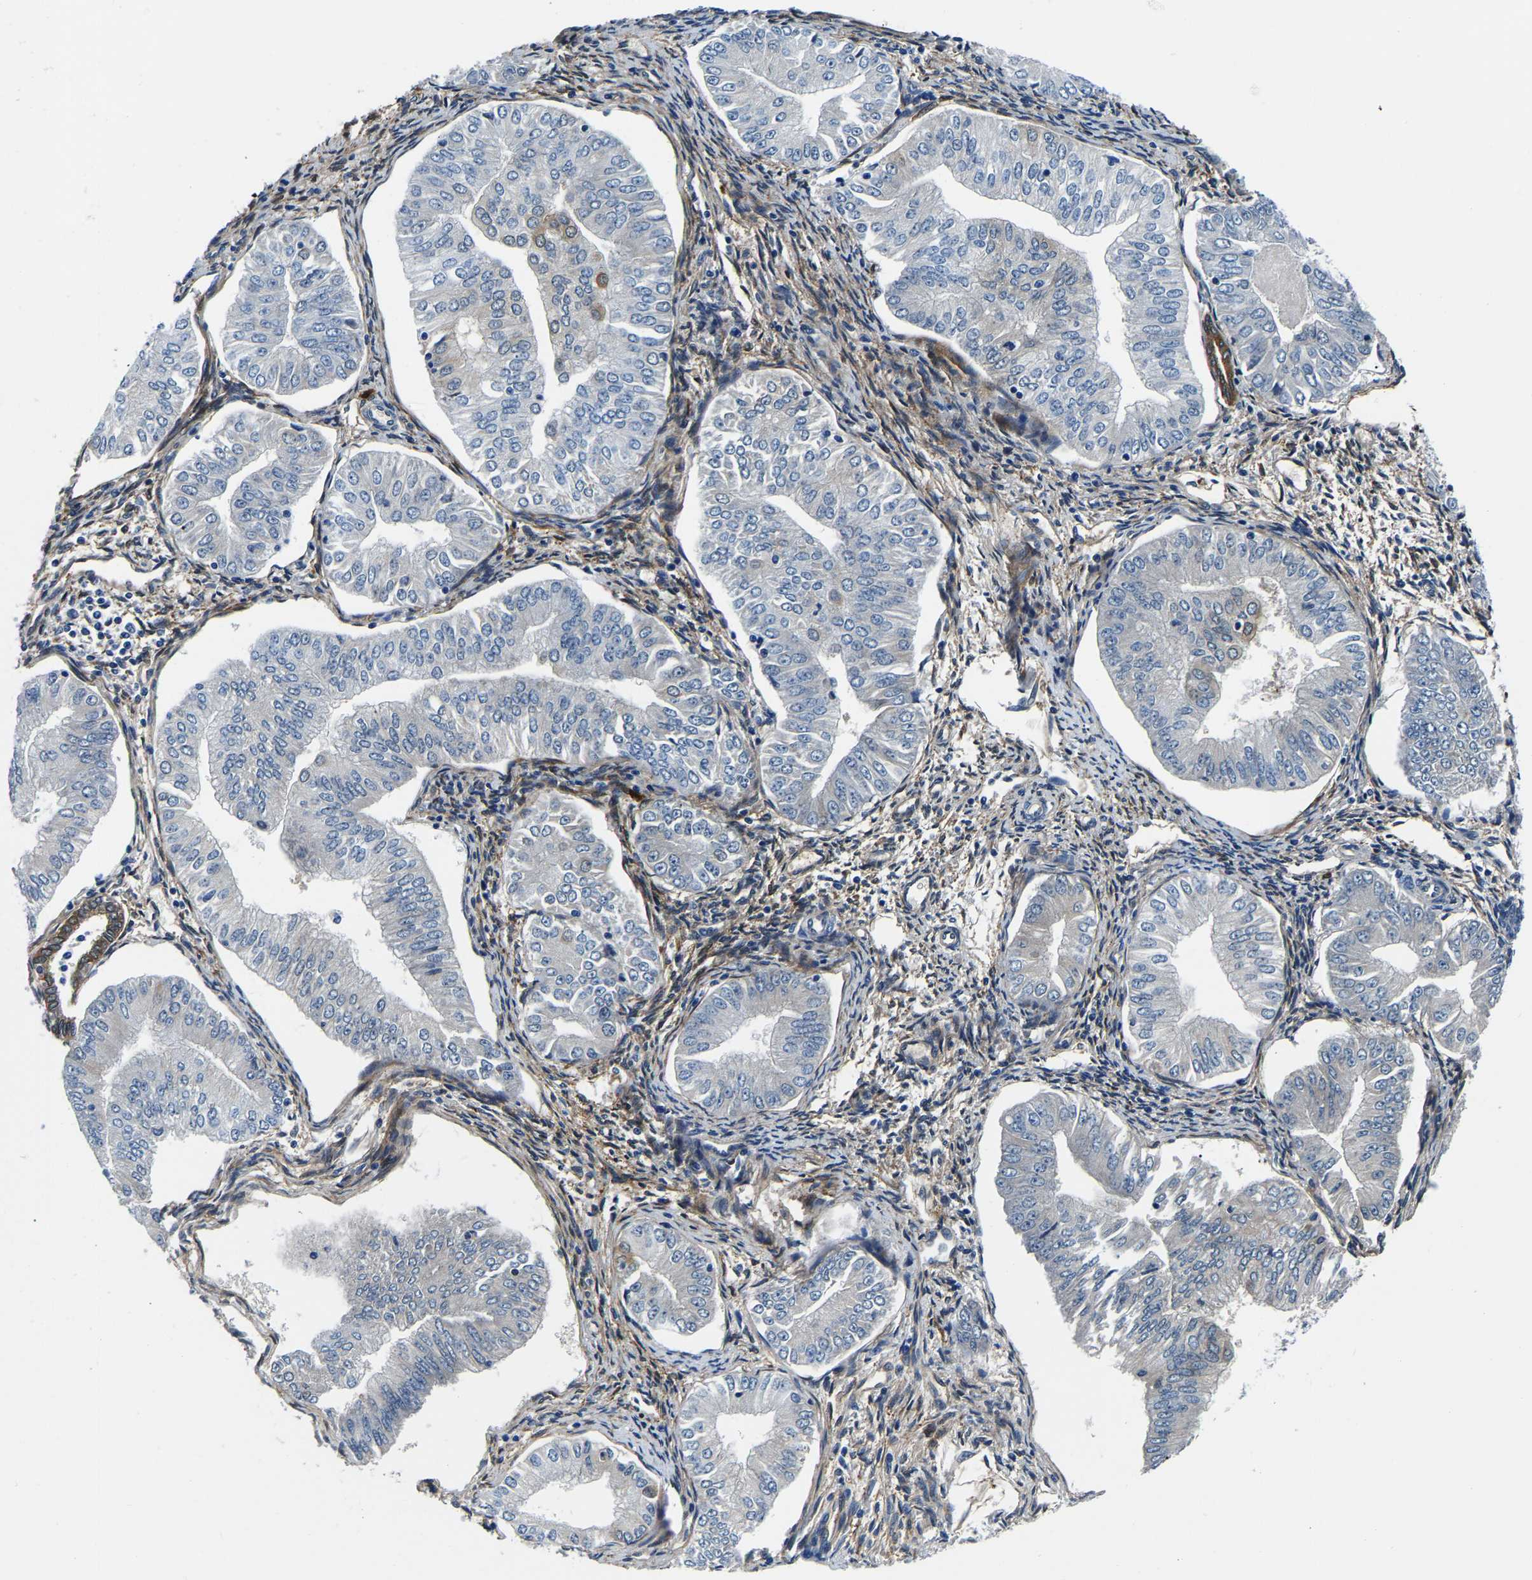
{"staining": {"intensity": "negative", "quantity": "none", "location": "none"}, "tissue": "endometrial cancer", "cell_type": "Tumor cells", "image_type": "cancer", "snomed": [{"axis": "morphology", "description": "Normal tissue, NOS"}, {"axis": "morphology", "description": "Adenocarcinoma, NOS"}, {"axis": "topography", "description": "Endometrium"}], "caption": "Photomicrograph shows no significant protein positivity in tumor cells of adenocarcinoma (endometrial). (DAB IHC with hematoxylin counter stain).", "gene": "S100A13", "patient": {"sex": "female", "age": 53}}